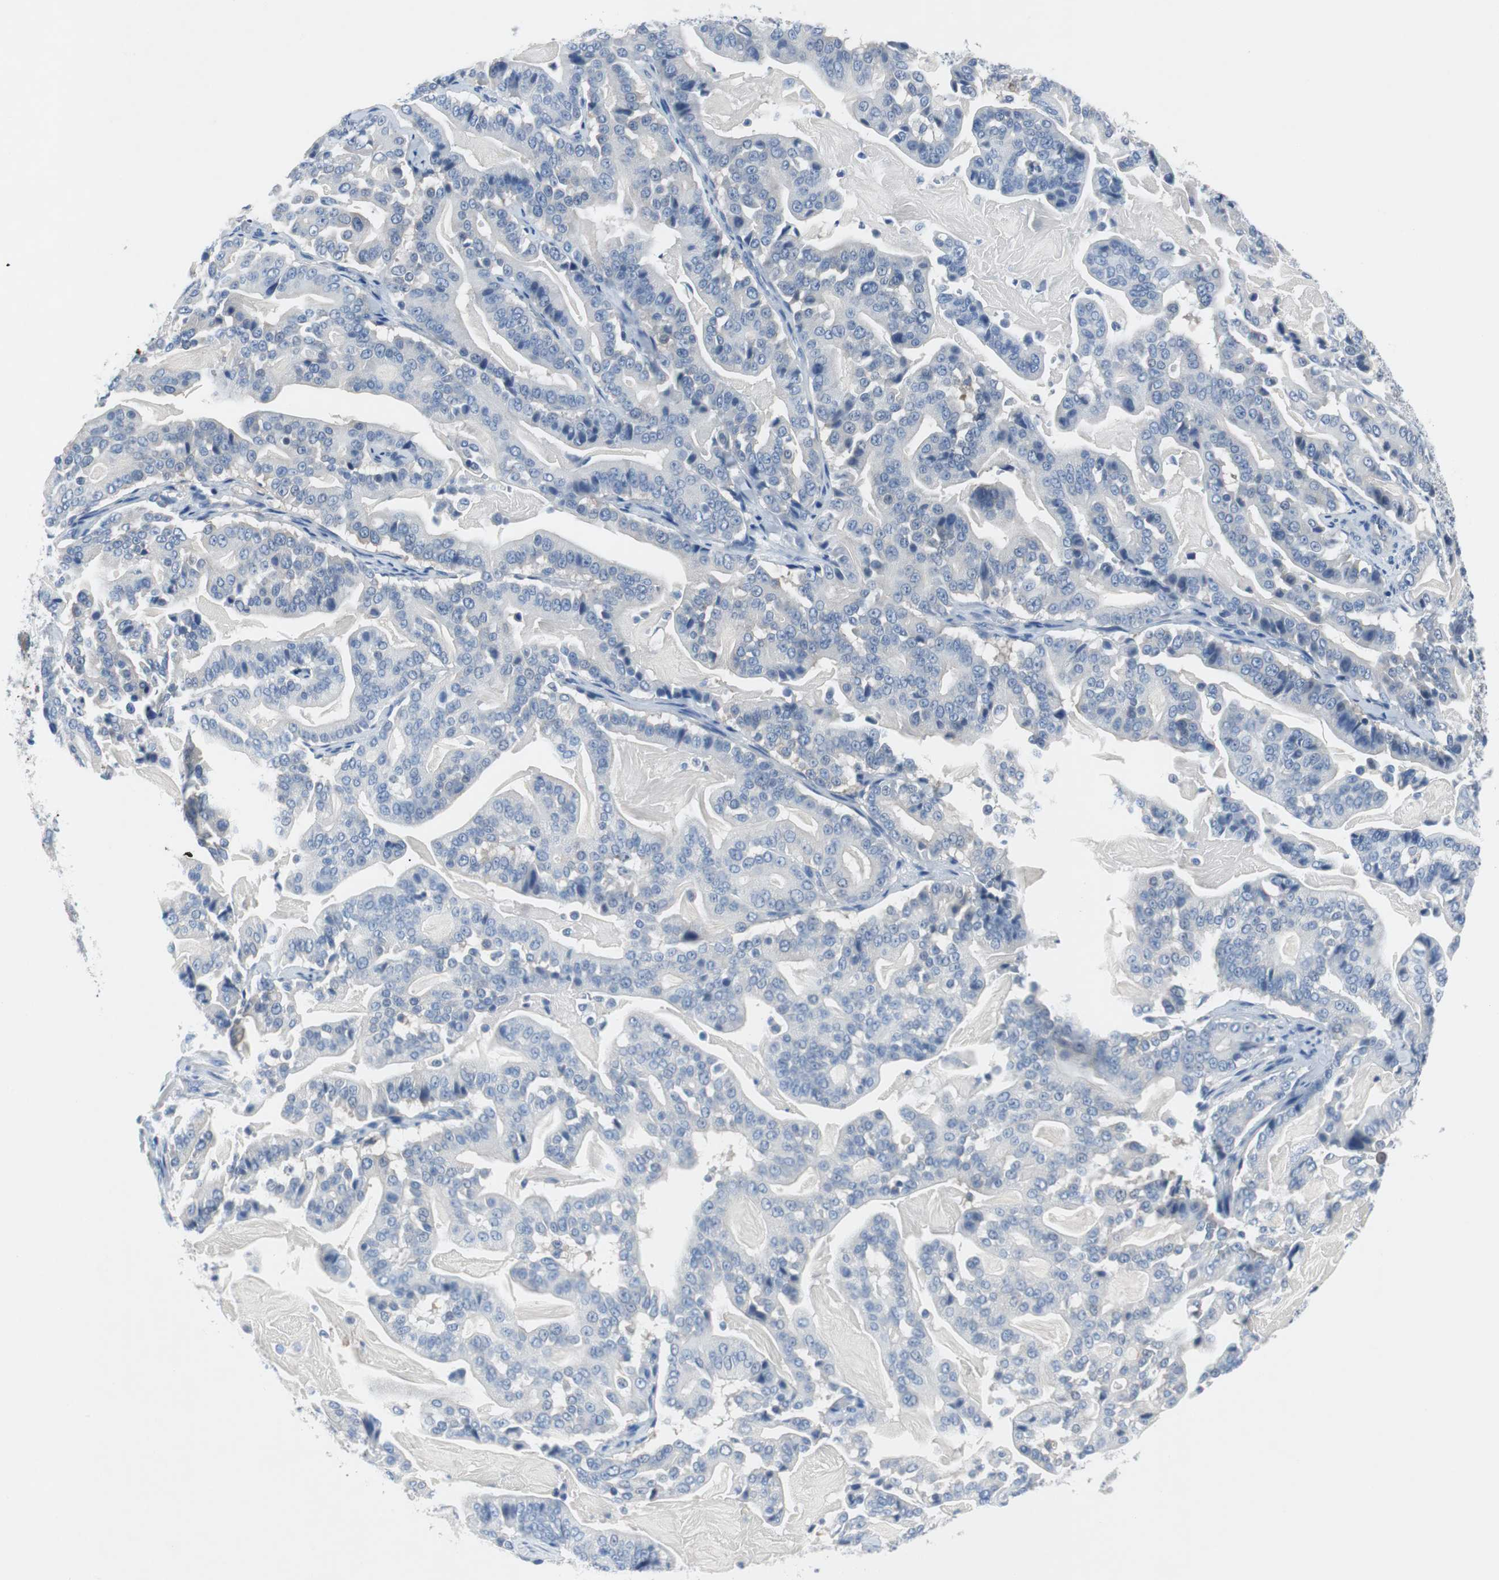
{"staining": {"intensity": "negative", "quantity": "none", "location": "none"}, "tissue": "pancreatic cancer", "cell_type": "Tumor cells", "image_type": "cancer", "snomed": [{"axis": "morphology", "description": "Adenocarcinoma, NOS"}, {"axis": "topography", "description": "Pancreas"}], "caption": "Immunohistochemistry photomicrograph of neoplastic tissue: pancreatic cancer (adenocarcinoma) stained with DAB (3,3'-diaminobenzidine) displays no significant protein positivity in tumor cells. (DAB (3,3'-diaminobenzidine) immunohistochemistry (IHC), high magnification).", "gene": "EEF2K", "patient": {"sex": "male", "age": 63}}